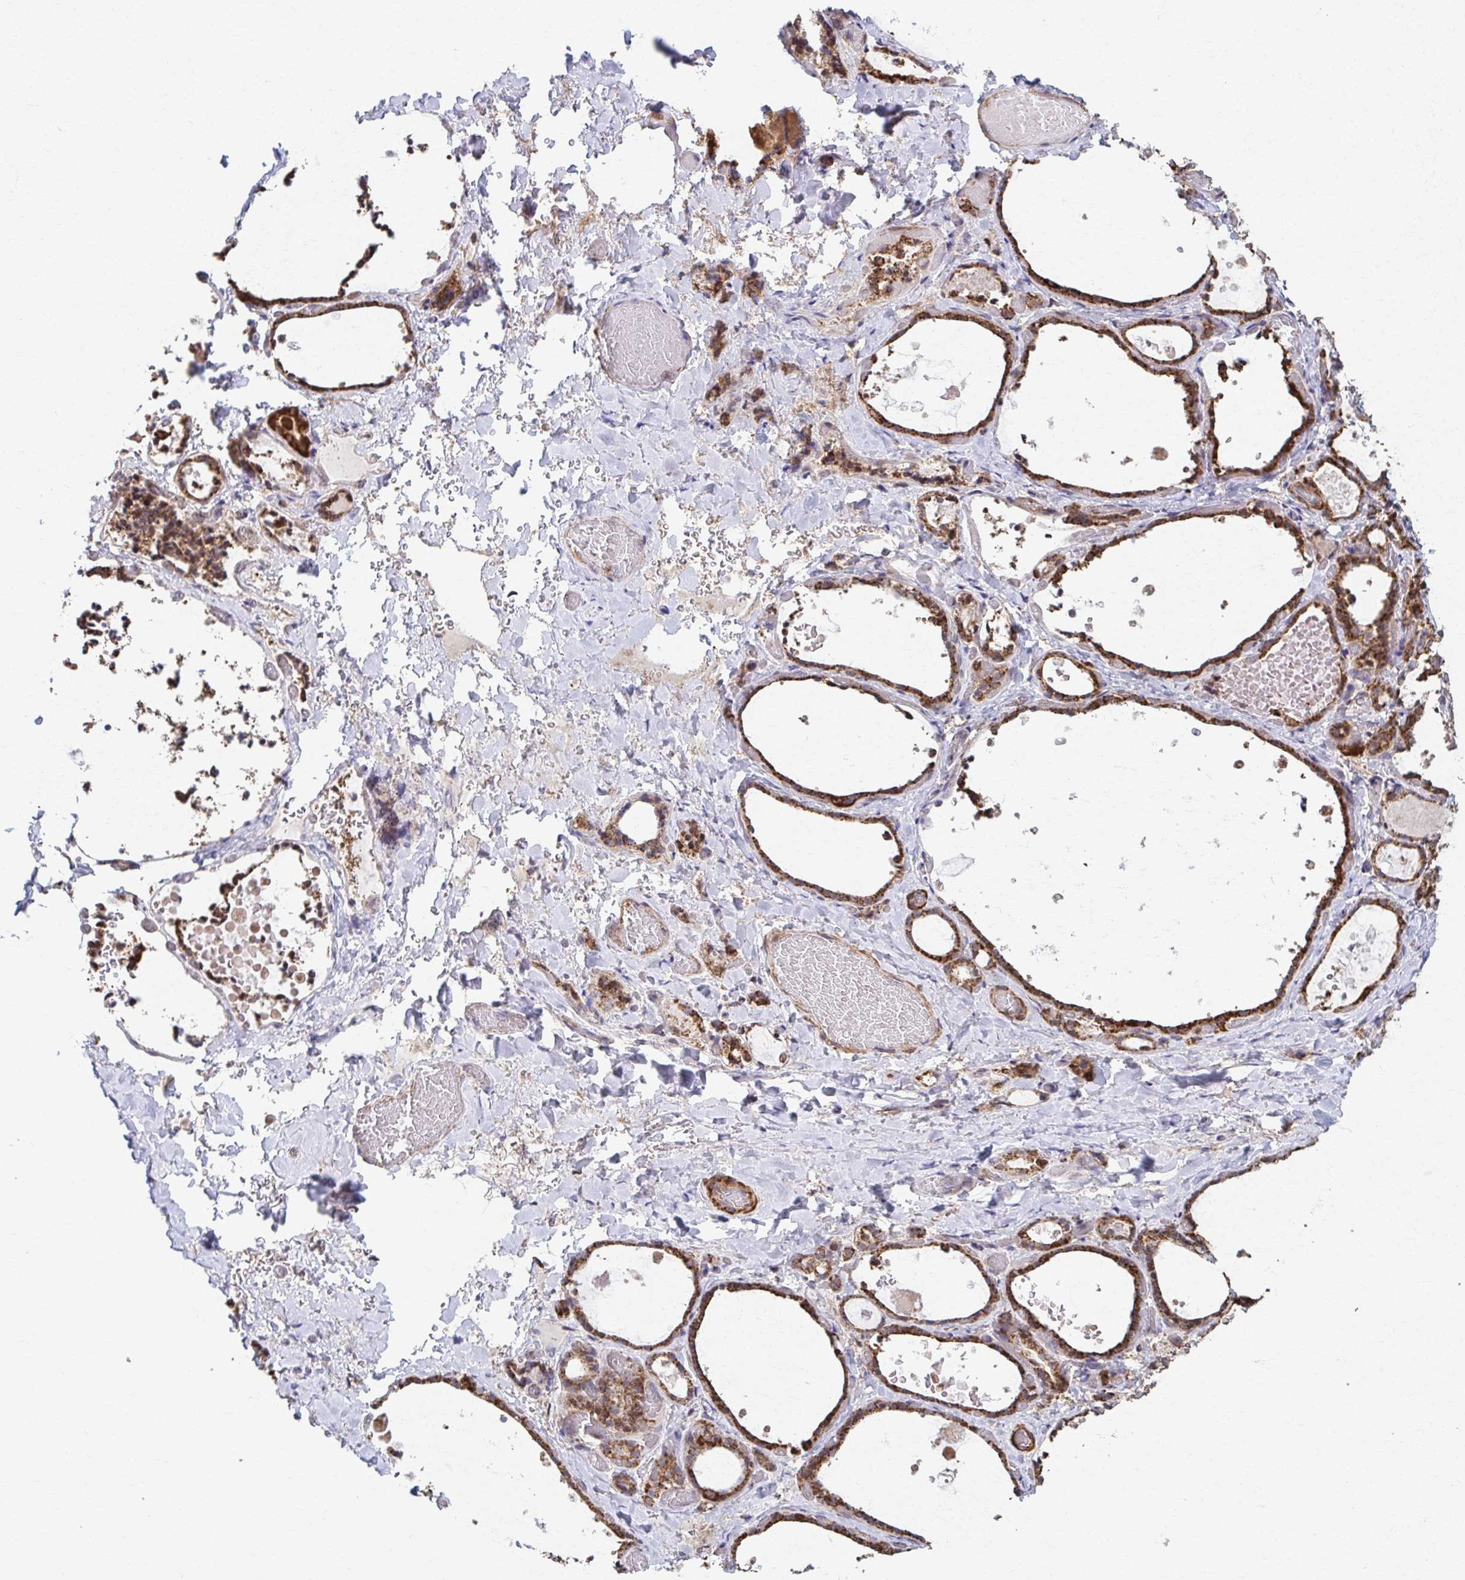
{"staining": {"intensity": "strong", "quantity": ">75%", "location": "cytoplasmic/membranous"}, "tissue": "thyroid gland", "cell_type": "Glandular cells", "image_type": "normal", "snomed": [{"axis": "morphology", "description": "Normal tissue, NOS"}, {"axis": "topography", "description": "Thyroid gland"}], "caption": "Immunohistochemistry histopathology image of benign thyroid gland stained for a protein (brown), which exhibits high levels of strong cytoplasmic/membranous expression in about >75% of glandular cells.", "gene": "KLHL34", "patient": {"sex": "female", "age": 56}}